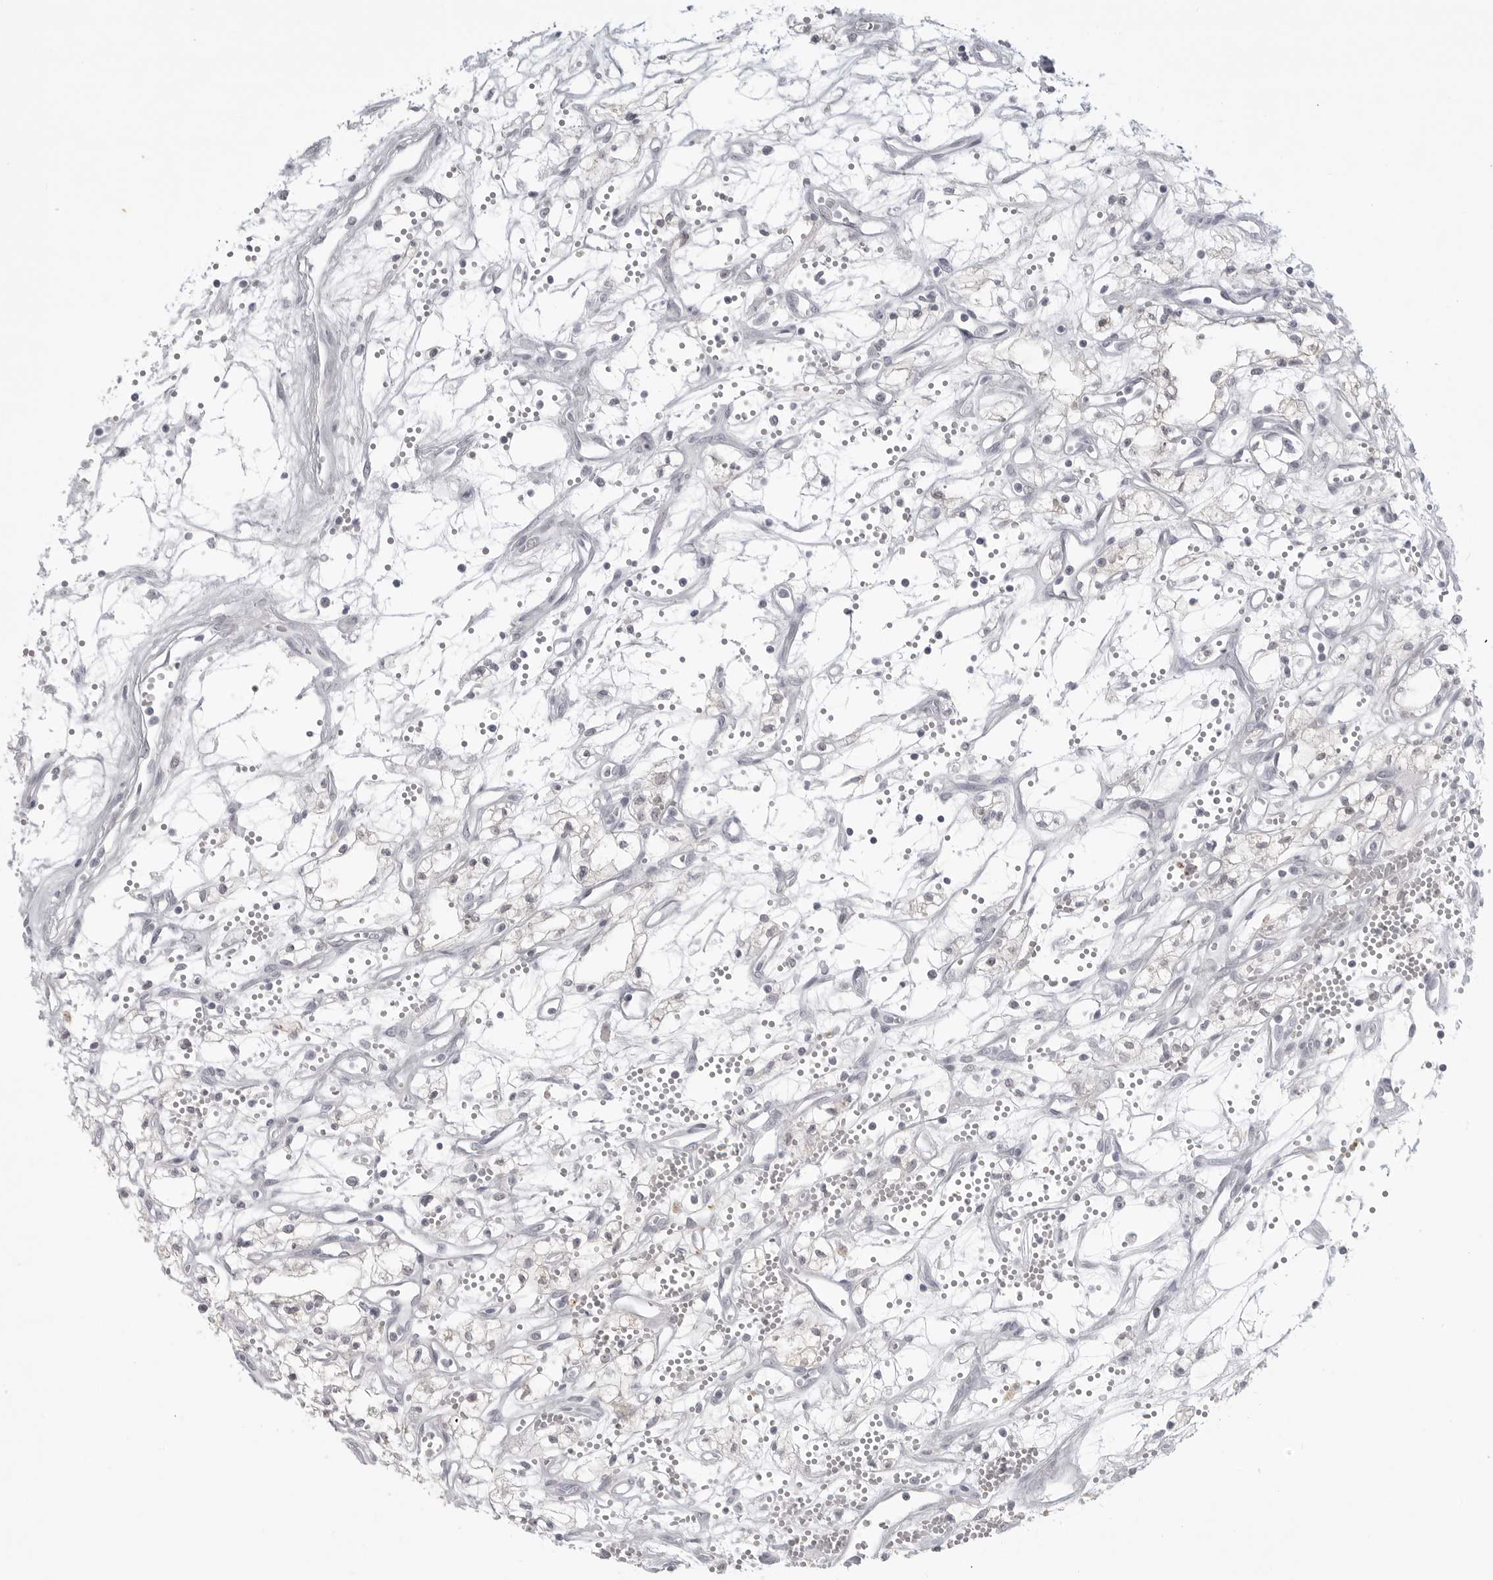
{"staining": {"intensity": "negative", "quantity": "none", "location": "none"}, "tissue": "renal cancer", "cell_type": "Tumor cells", "image_type": "cancer", "snomed": [{"axis": "morphology", "description": "Adenocarcinoma, NOS"}, {"axis": "topography", "description": "Kidney"}], "caption": "DAB immunohistochemical staining of renal adenocarcinoma exhibits no significant staining in tumor cells.", "gene": "TCTN3", "patient": {"sex": "male", "age": 59}}